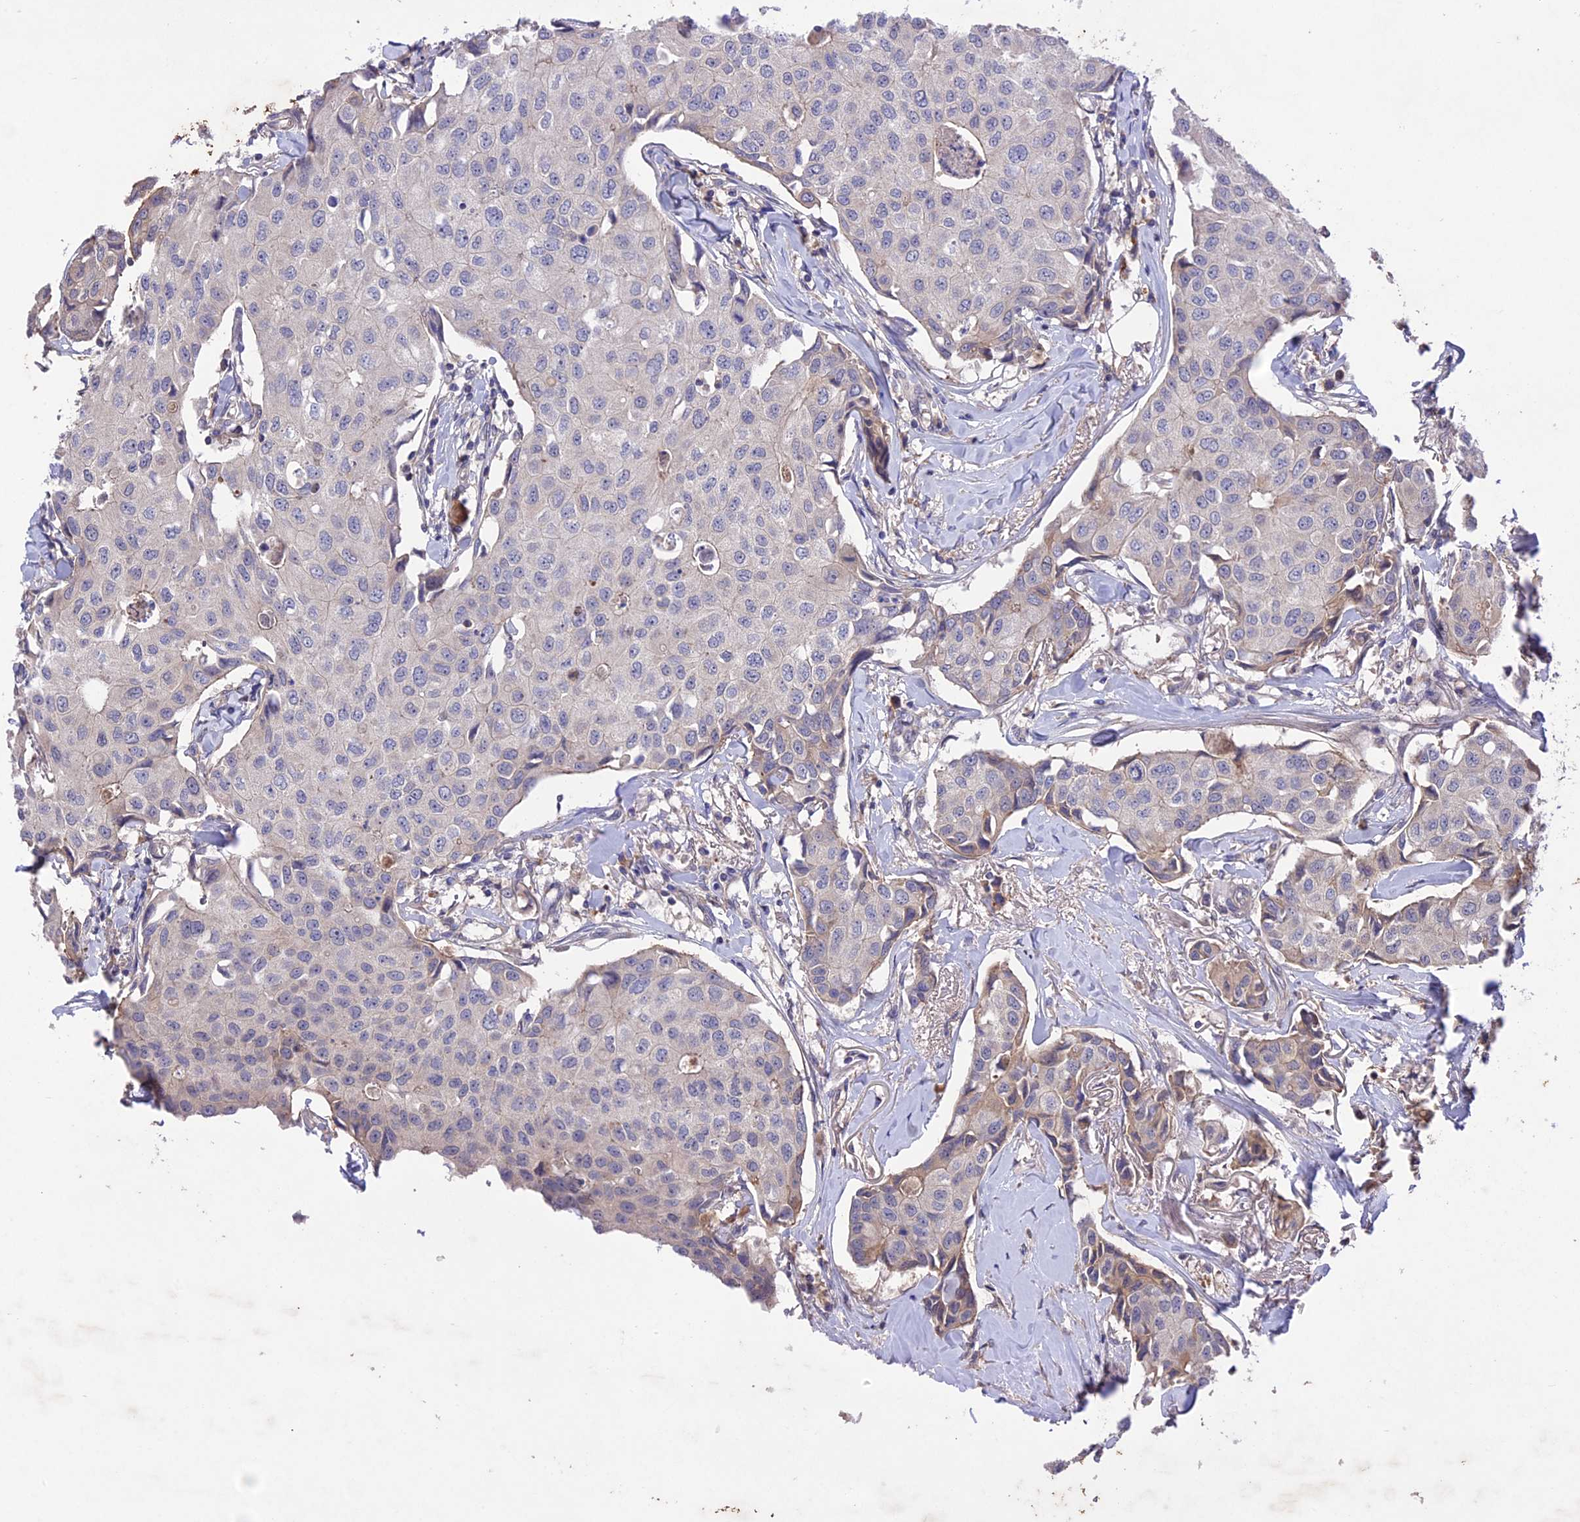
{"staining": {"intensity": "negative", "quantity": "none", "location": "none"}, "tissue": "breast cancer", "cell_type": "Tumor cells", "image_type": "cancer", "snomed": [{"axis": "morphology", "description": "Duct carcinoma"}, {"axis": "topography", "description": "Breast"}], "caption": "Immunohistochemistry (IHC) image of neoplastic tissue: human breast cancer stained with DAB (3,3'-diaminobenzidine) shows no significant protein positivity in tumor cells.", "gene": "ADO", "patient": {"sex": "female", "age": 80}}